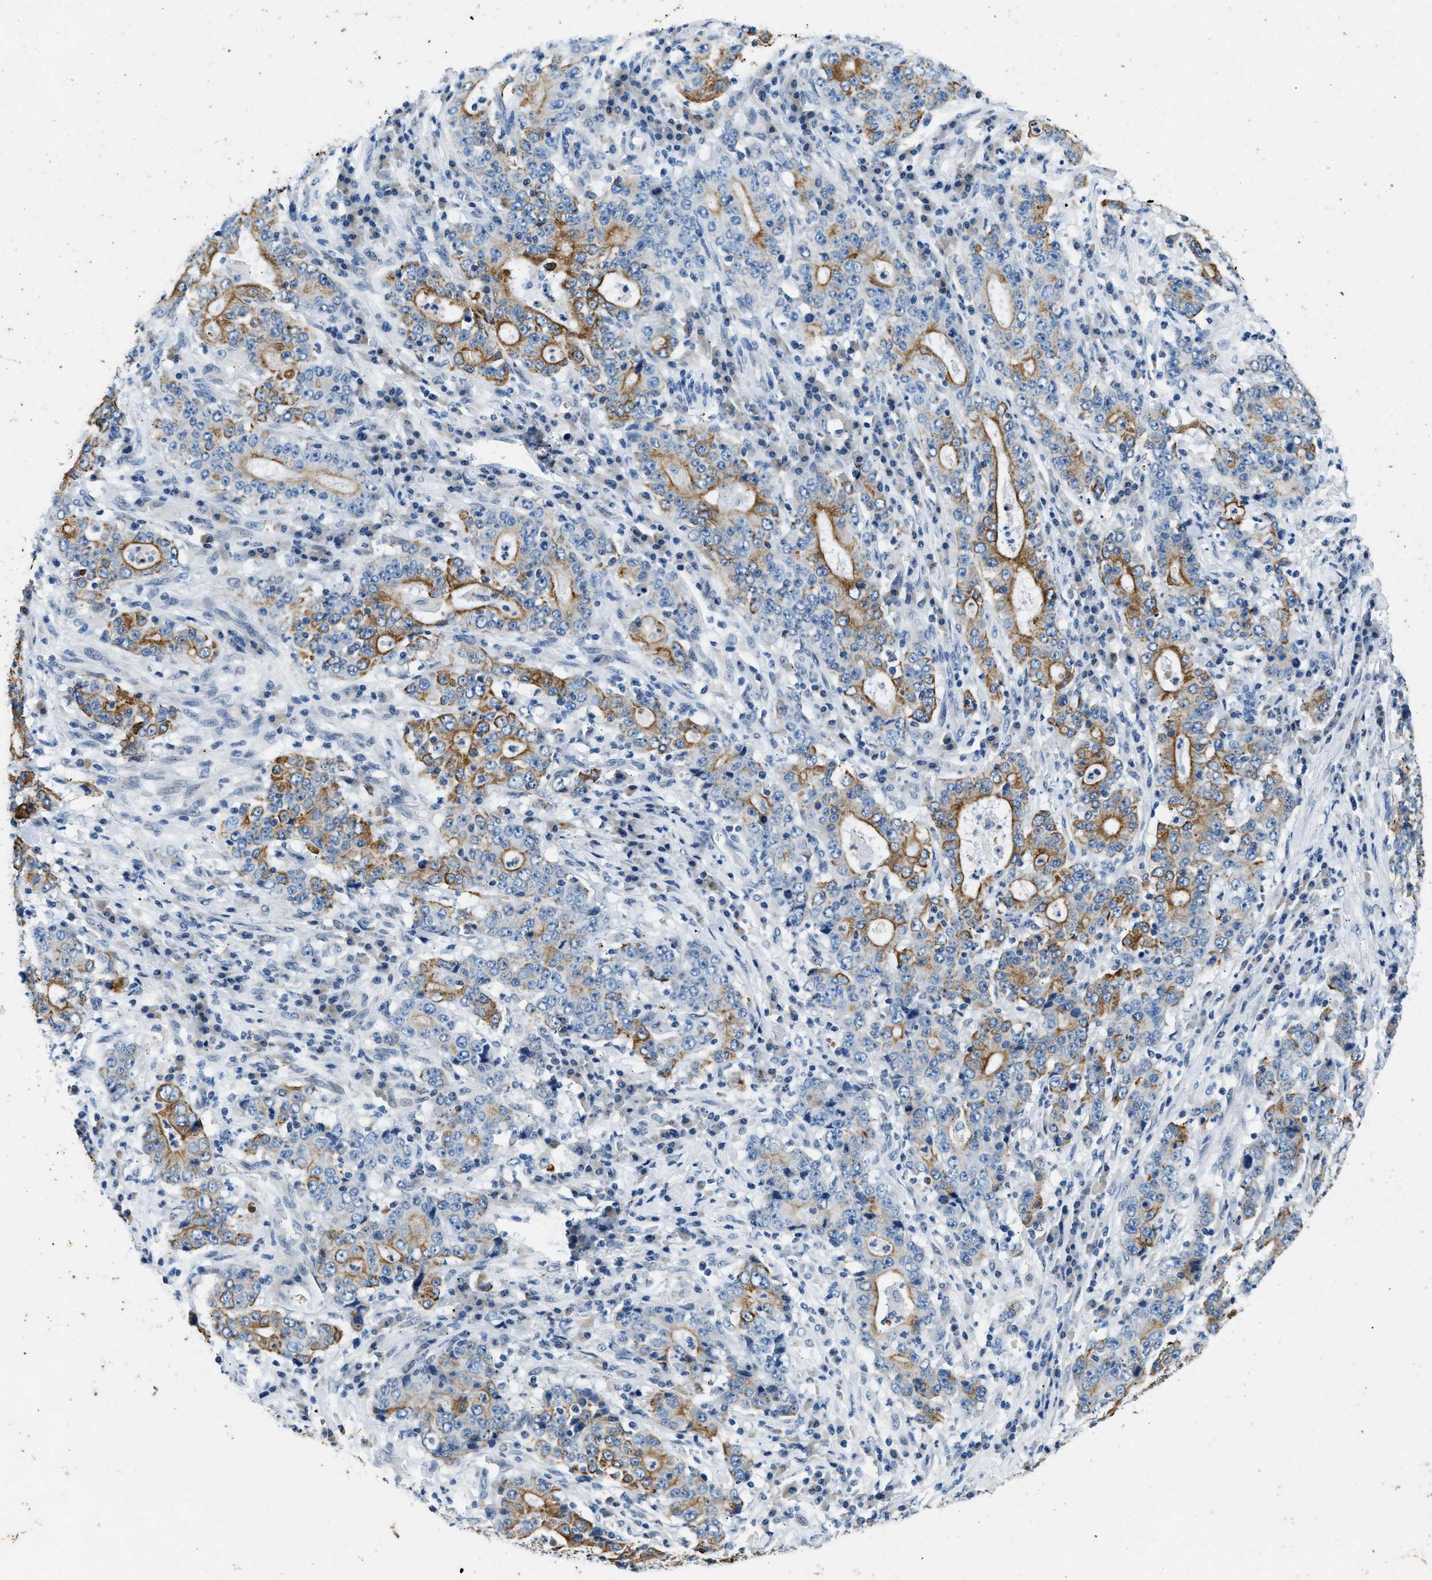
{"staining": {"intensity": "moderate", "quantity": "25%-75%", "location": "cytoplasmic/membranous"}, "tissue": "stomach cancer", "cell_type": "Tumor cells", "image_type": "cancer", "snomed": [{"axis": "morphology", "description": "Normal tissue, NOS"}, {"axis": "morphology", "description": "Adenocarcinoma, NOS"}, {"axis": "topography", "description": "Stomach, upper"}, {"axis": "topography", "description": "Stomach"}], "caption": "Adenocarcinoma (stomach) stained with a brown dye demonstrates moderate cytoplasmic/membranous positive positivity in about 25%-75% of tumor cells.", "gene": "CFAP20", "patient": {"sex": "male", "age": 59}}